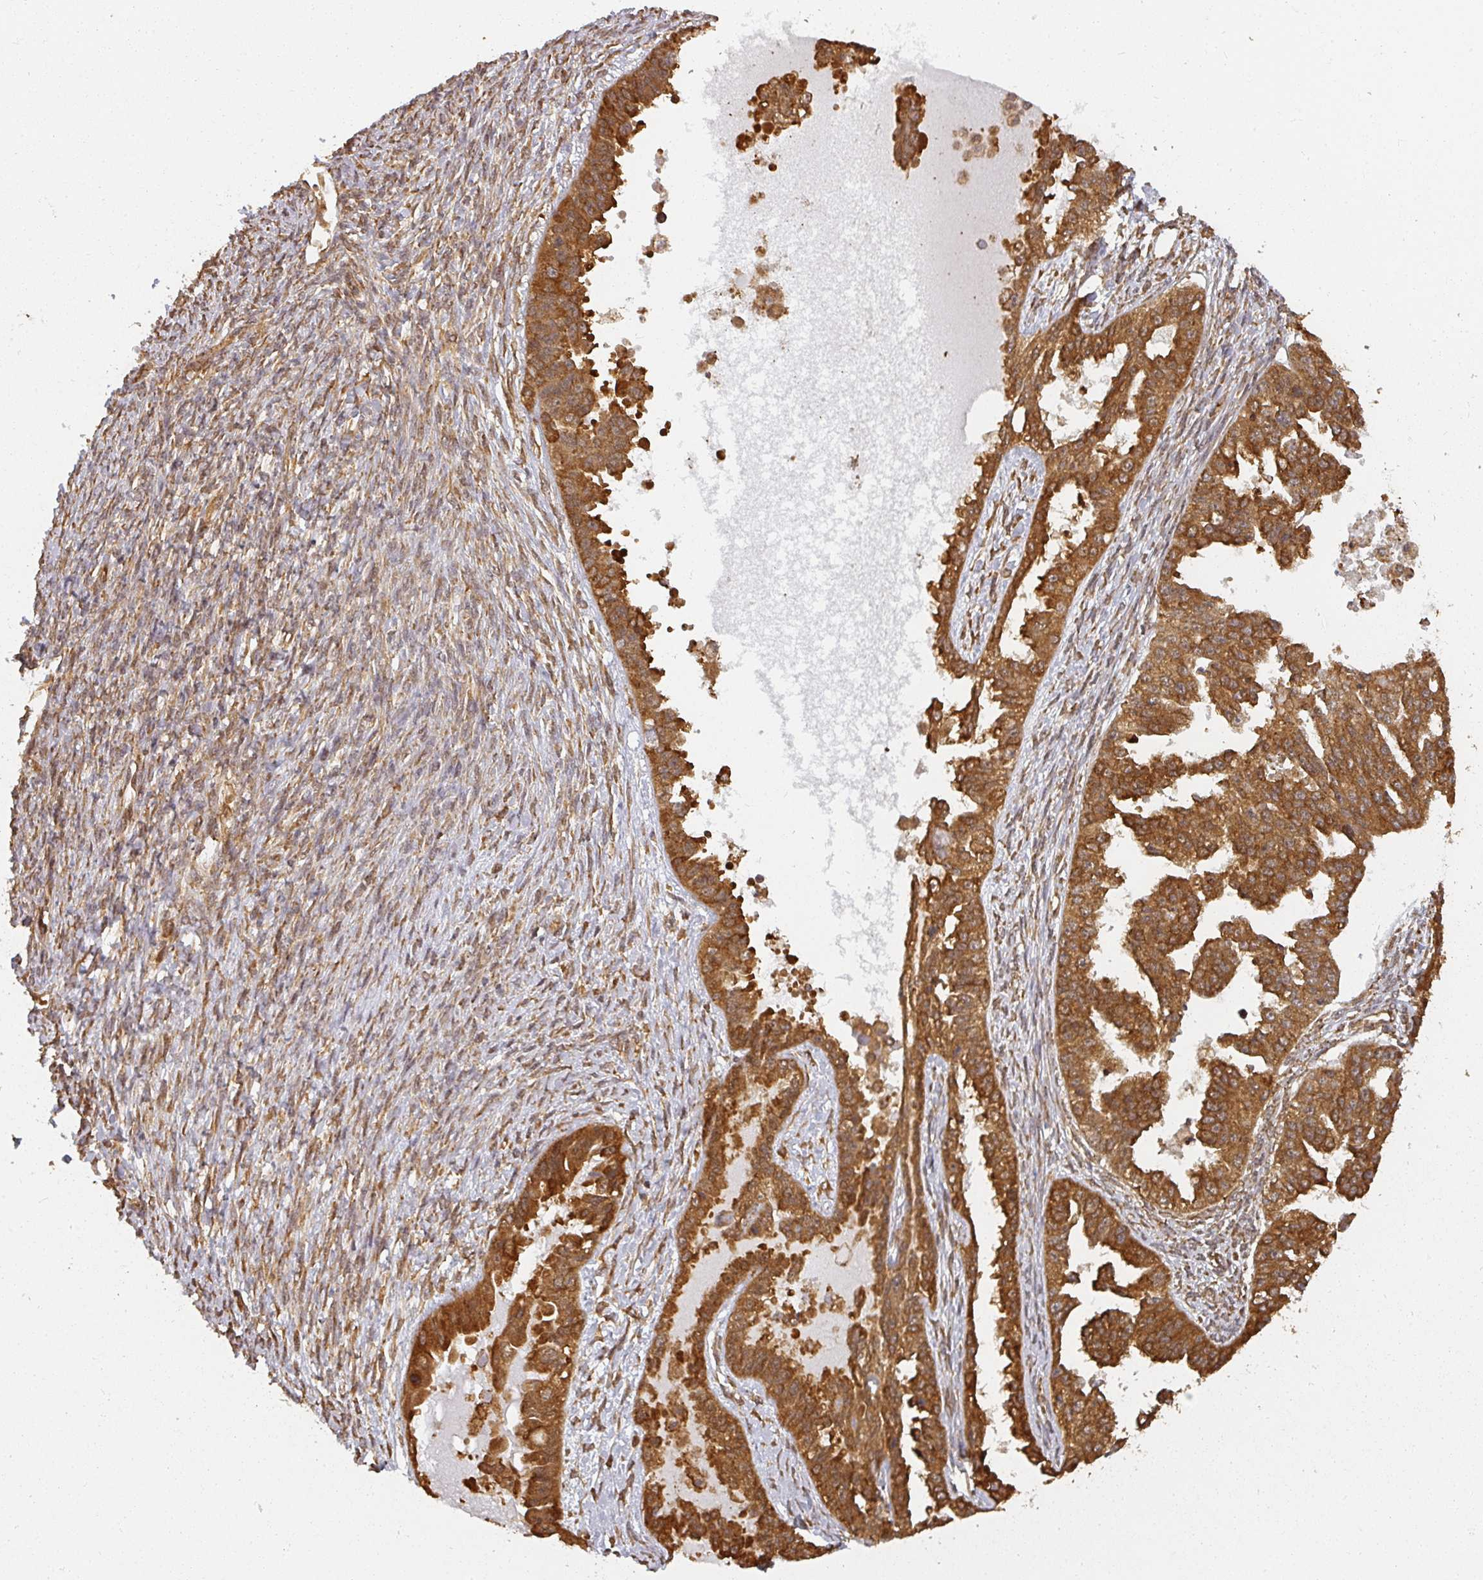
{"staining": {"intensity": "strong", "quantity": ">75%", "location": "cytoplasmic/membranous"}, "tissue": "ovarian cancer", "cell_type": "Tumor cells", "image_type": "cancer", "snomed": [{"axis": "morphology", "description": "Cystadenocarcinoma, serous, NOS"}, {"axis": "topography", "description": "Ovary"}], "caption": "A photomicrograph showing strong cytoplasmic/membranous staining in about >75% of tumor cells in ovarian cancer (serous cystadenocarcinoma), as visualized by brown immunohistochemical staining.", "gene": "PPP6R3", "patient": {"sex": "female", "age": 58}}